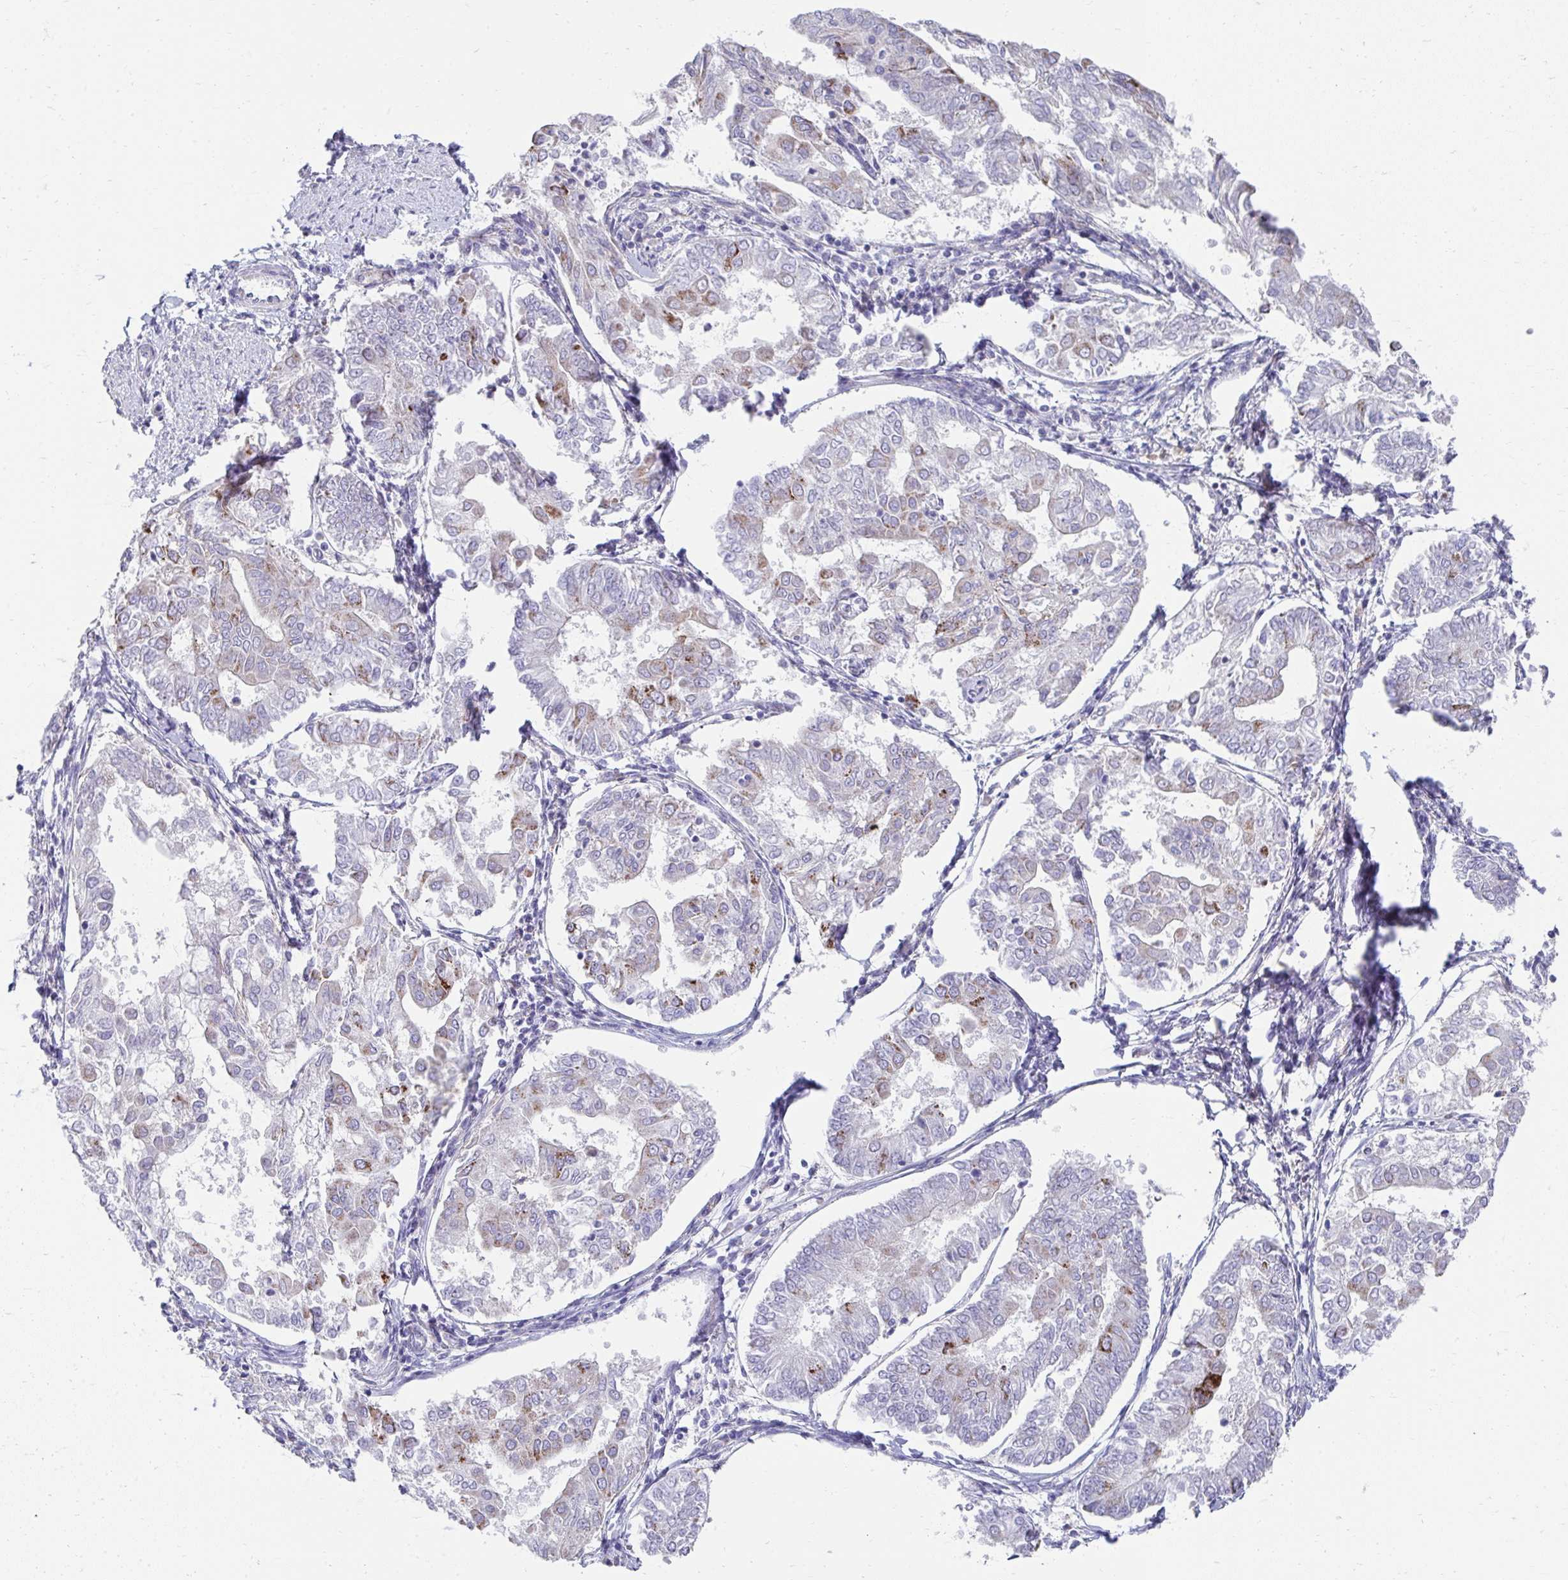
{"staining": {"intensity": "moderate", "quantity": "<25%", "location": "cytoplasmic/membranous"}, "tissue": "endometrial cancer", "cell_type": "Tumor cells", "image_type": "cancer", "snomed": [{"axis": "morphology", "description": "Adenocarcinoma, NOS"}, {"axis": "topography", "description": "Endometrium"}], "caption": "A low amount of moderate cytoplasmic/membranous staining is identified in about <25% of tumor cells in adenocarcinoma (endometrial) tissue. (IHC, brightfield microscopy, high magnification).", "gene": "PRRG3", "patient": {"sex": "female", "age": 68}}